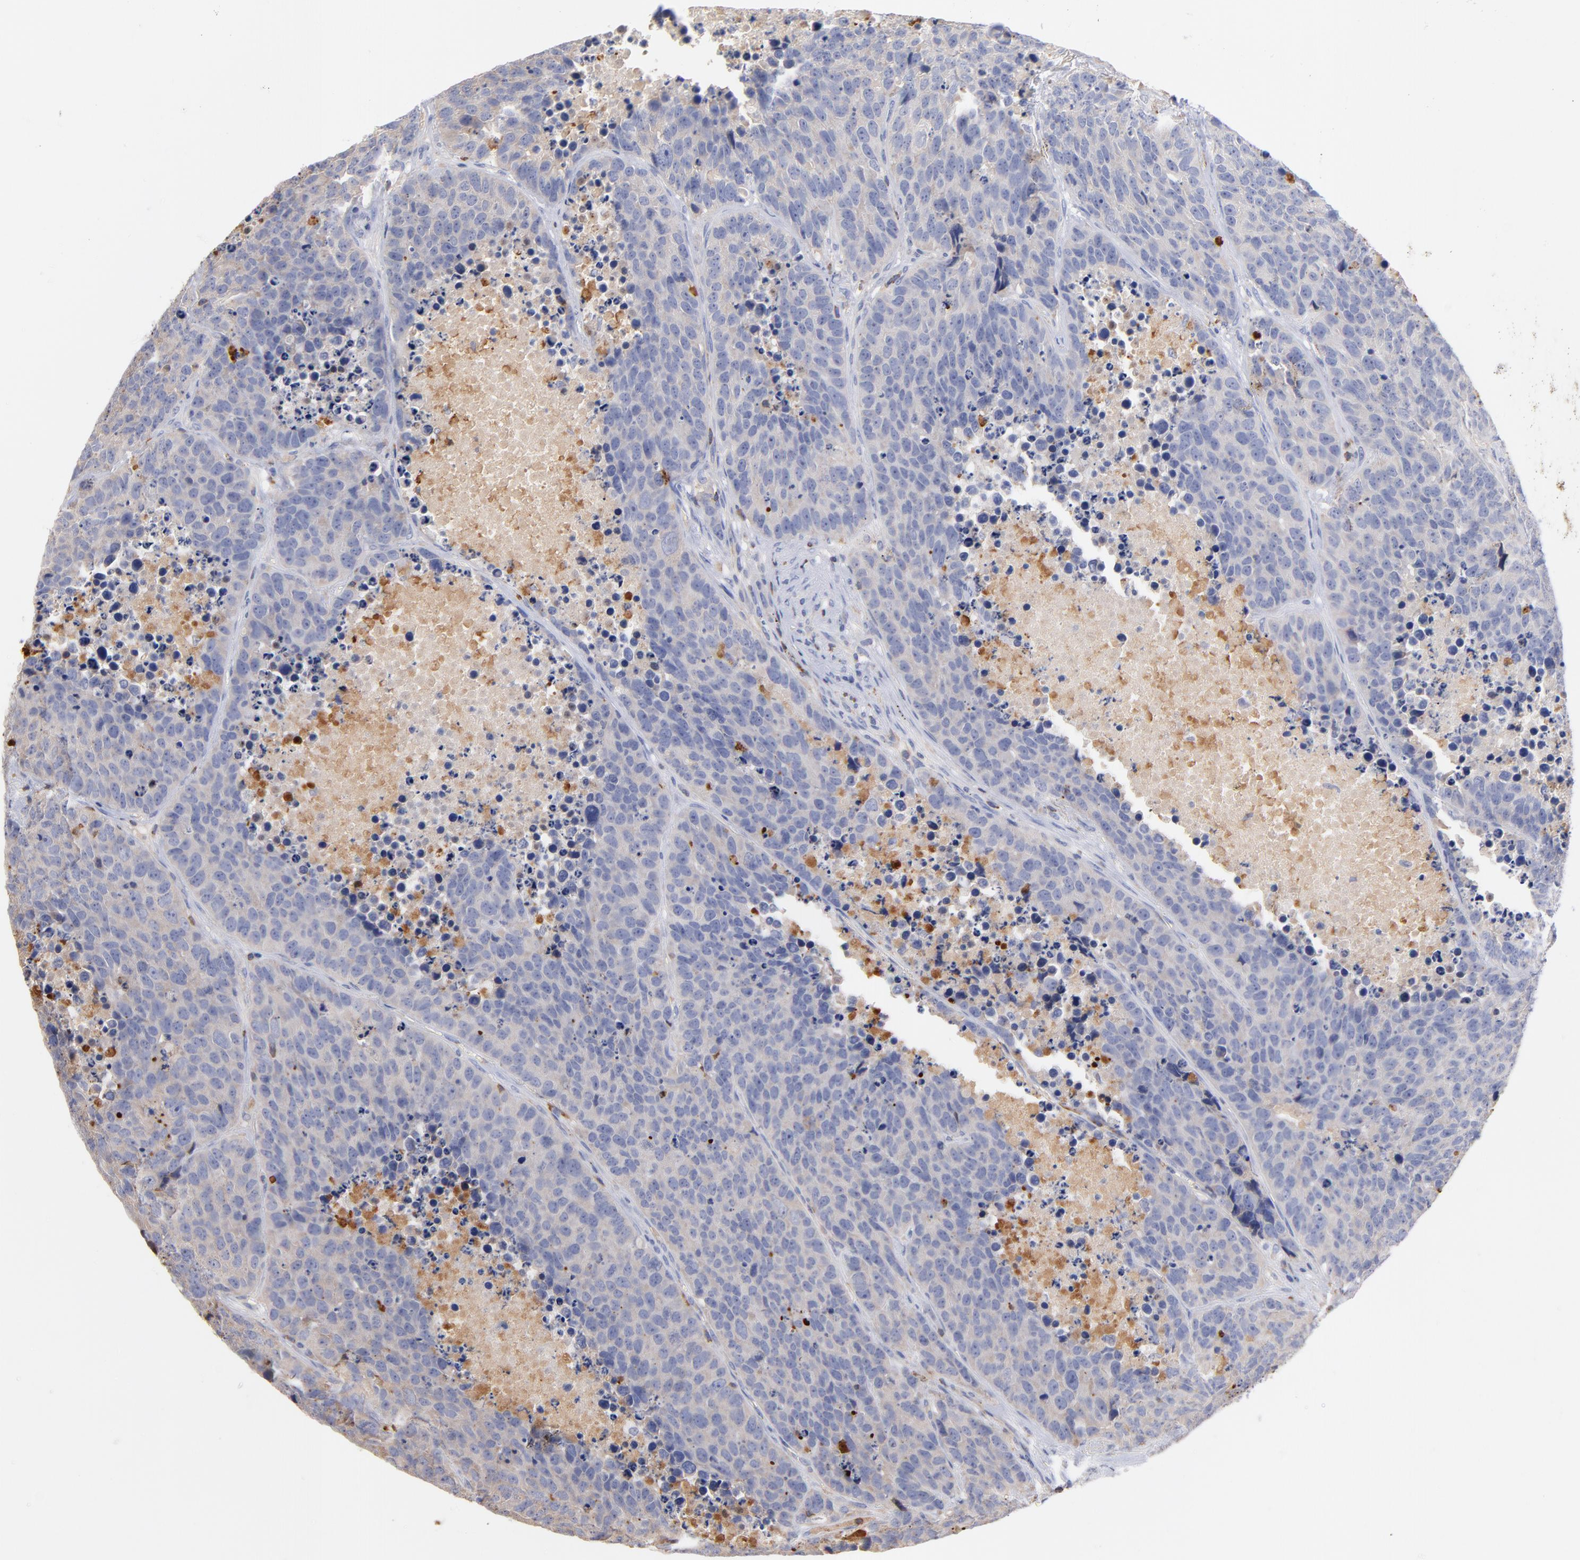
{"staining": {"intensity": "negative", "quantity": "none", "location": "none"}, "tissue": "carcinoid", "cell_type": "Tumor cells", "image_type": "cancer", "snomed": [{"axis": "morphology", "description": "Carcinoid, malignant, NOS"}, {"axis": "topography", "description": "Lung"}], "caption": "Tumor cells are negative for protein expression in human carcinoid.", "gene": "KREMEN2", "patient": {"sex": "male", "age": 60}}